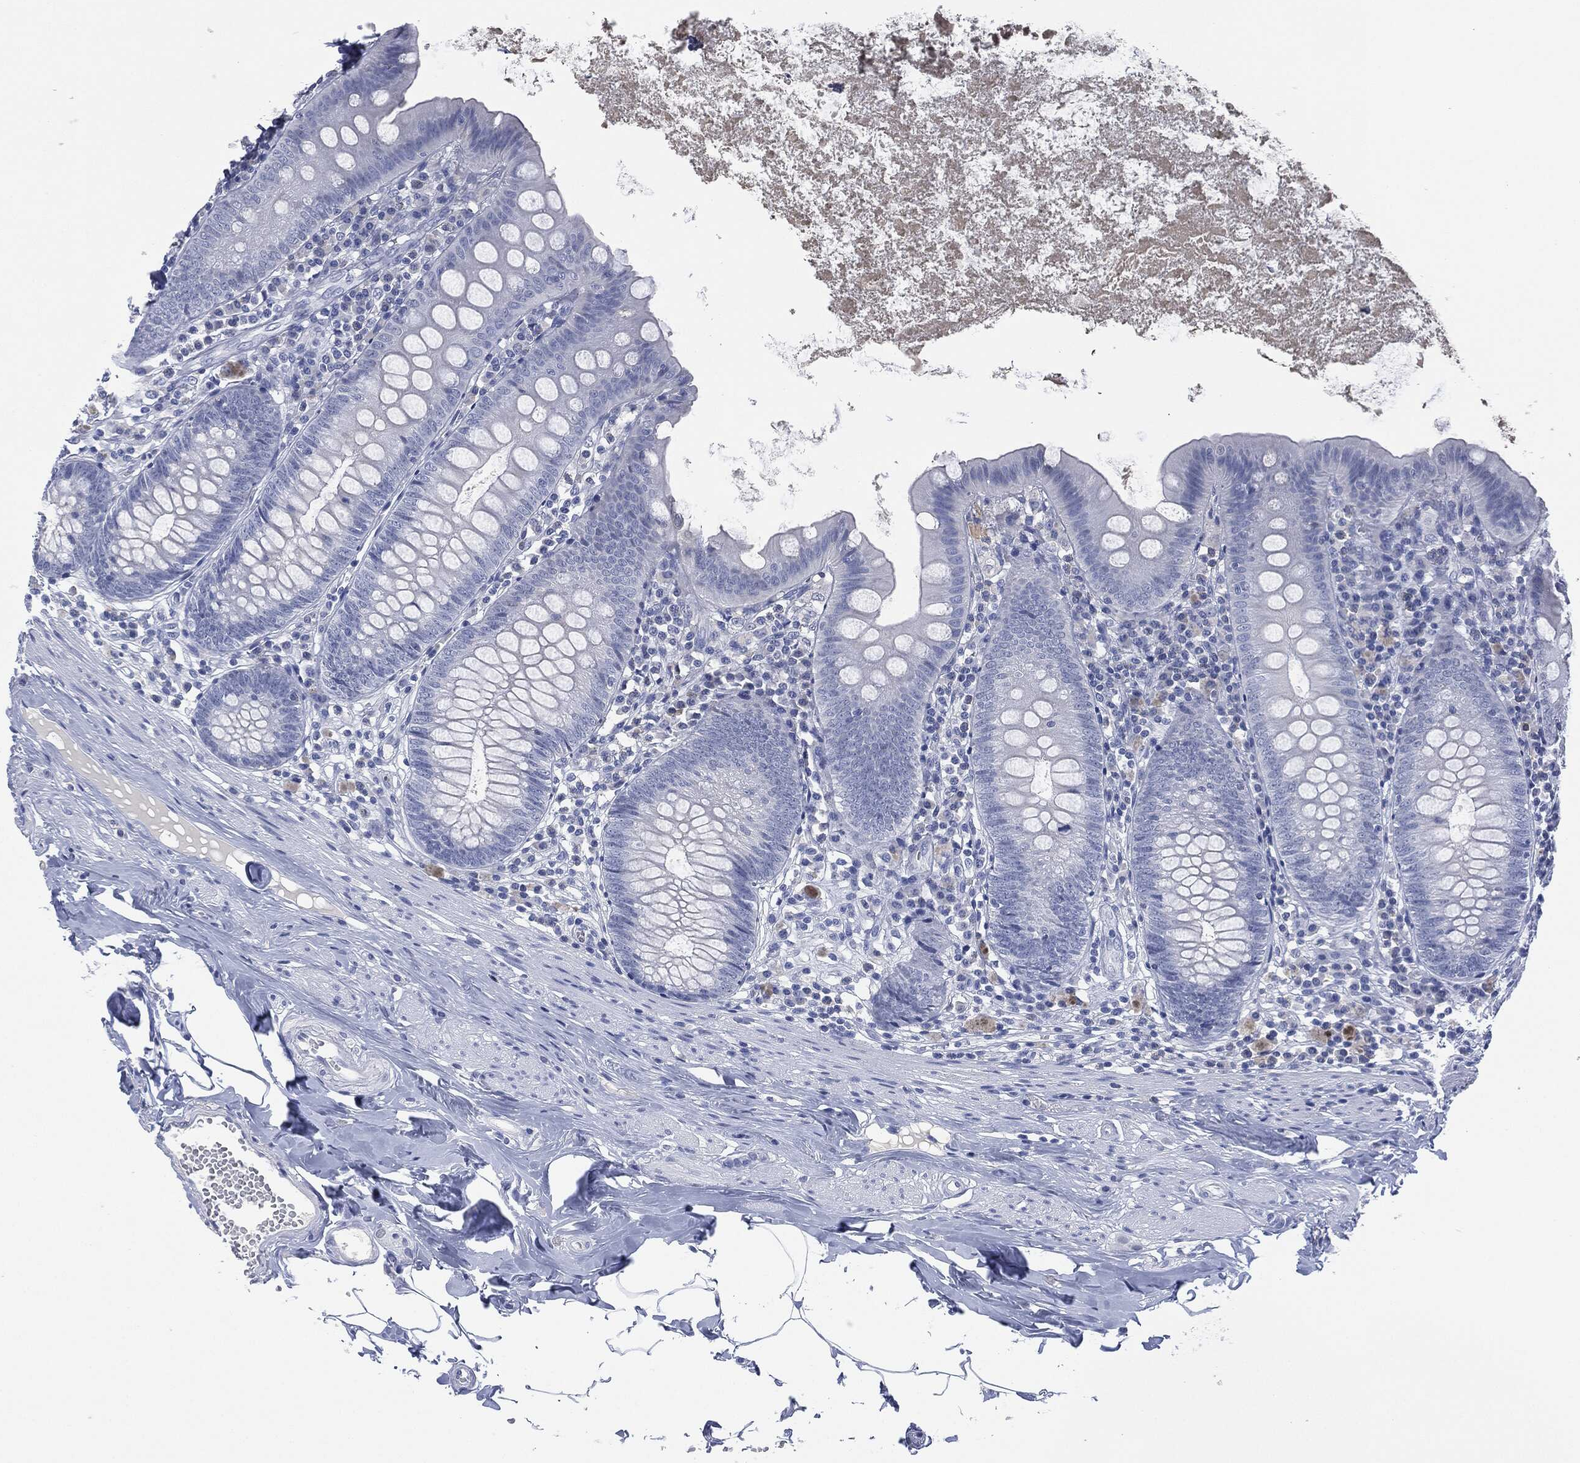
{"staining": {"intensity": "negative", "quantity": "none", "location": "none"}, "tissue": "appendix", "cell_type": "Glandular cells", "image_type": "normal", "snomed": [{"axis": "morphology", "description": "Normal tissue, NOS"}, {"axis": "topography", "description": "Appendix"}], "caption": "The IHC image has no significant staining in glandular cells of appendix. (DAB (3,3'-diaminobenzidine) immunohistochemistry, high magnification).", "gene": "MUC16", "patient": {"sex": "female", "age": 82}}